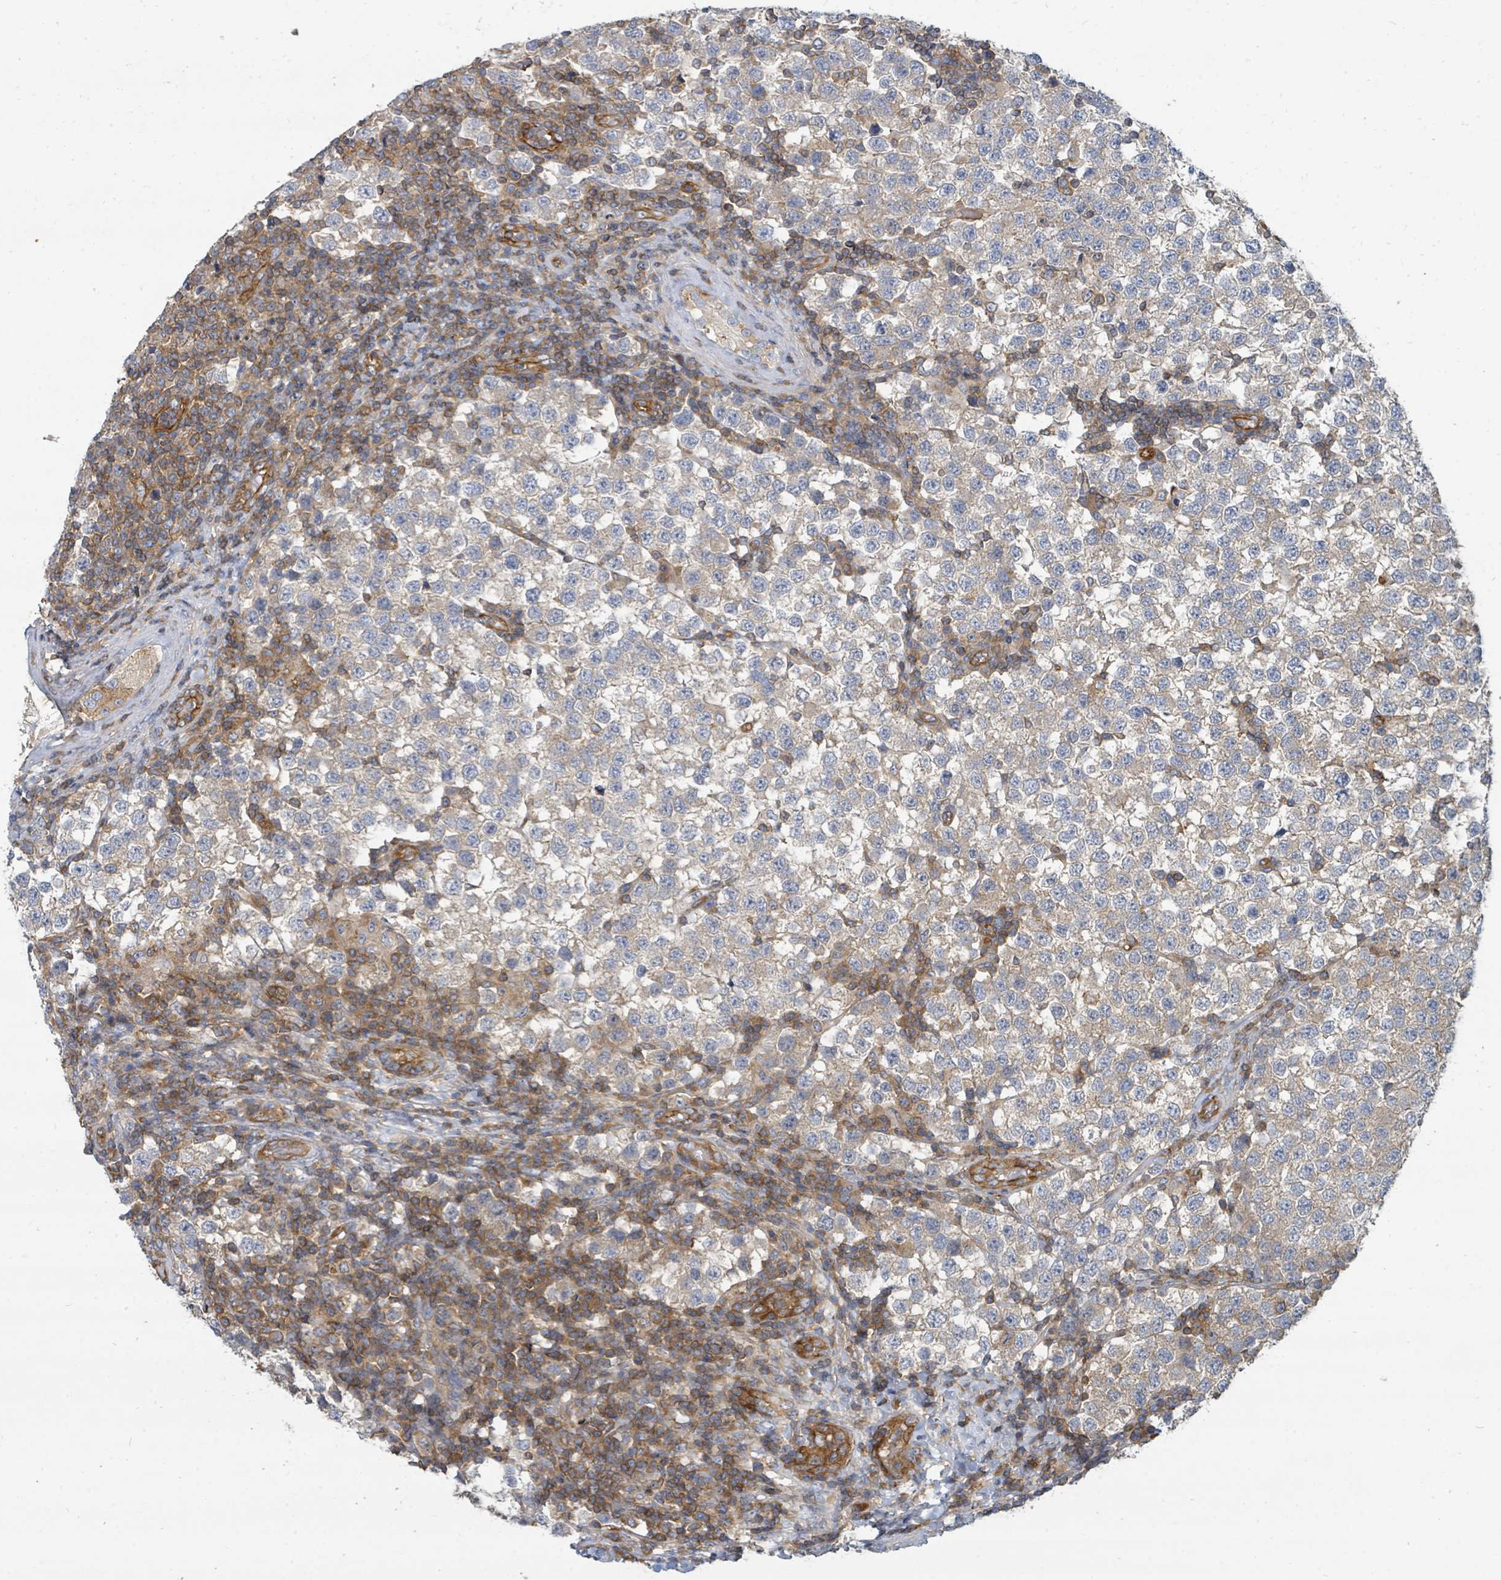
{"staining": {"intensity": "weak", "quantity": ">75%", "location": "cytoplasmic/membranous"}, "tissue": "testis cancer", "cell_type": "Tumor cells", "image_type": "cancer", "snomed": [{"axis": "morphology", "description": "Seminoma, NOS"}, {"axis": "topography", "description": "Testis"}], "caption": "Testis cancer (seminoma) tissue displays weak cytoplasmic/membranous staining in approximately >75% of tumor cells", "gene": "BOLA2B", "patient": {"sex": "male", "age": 34}}